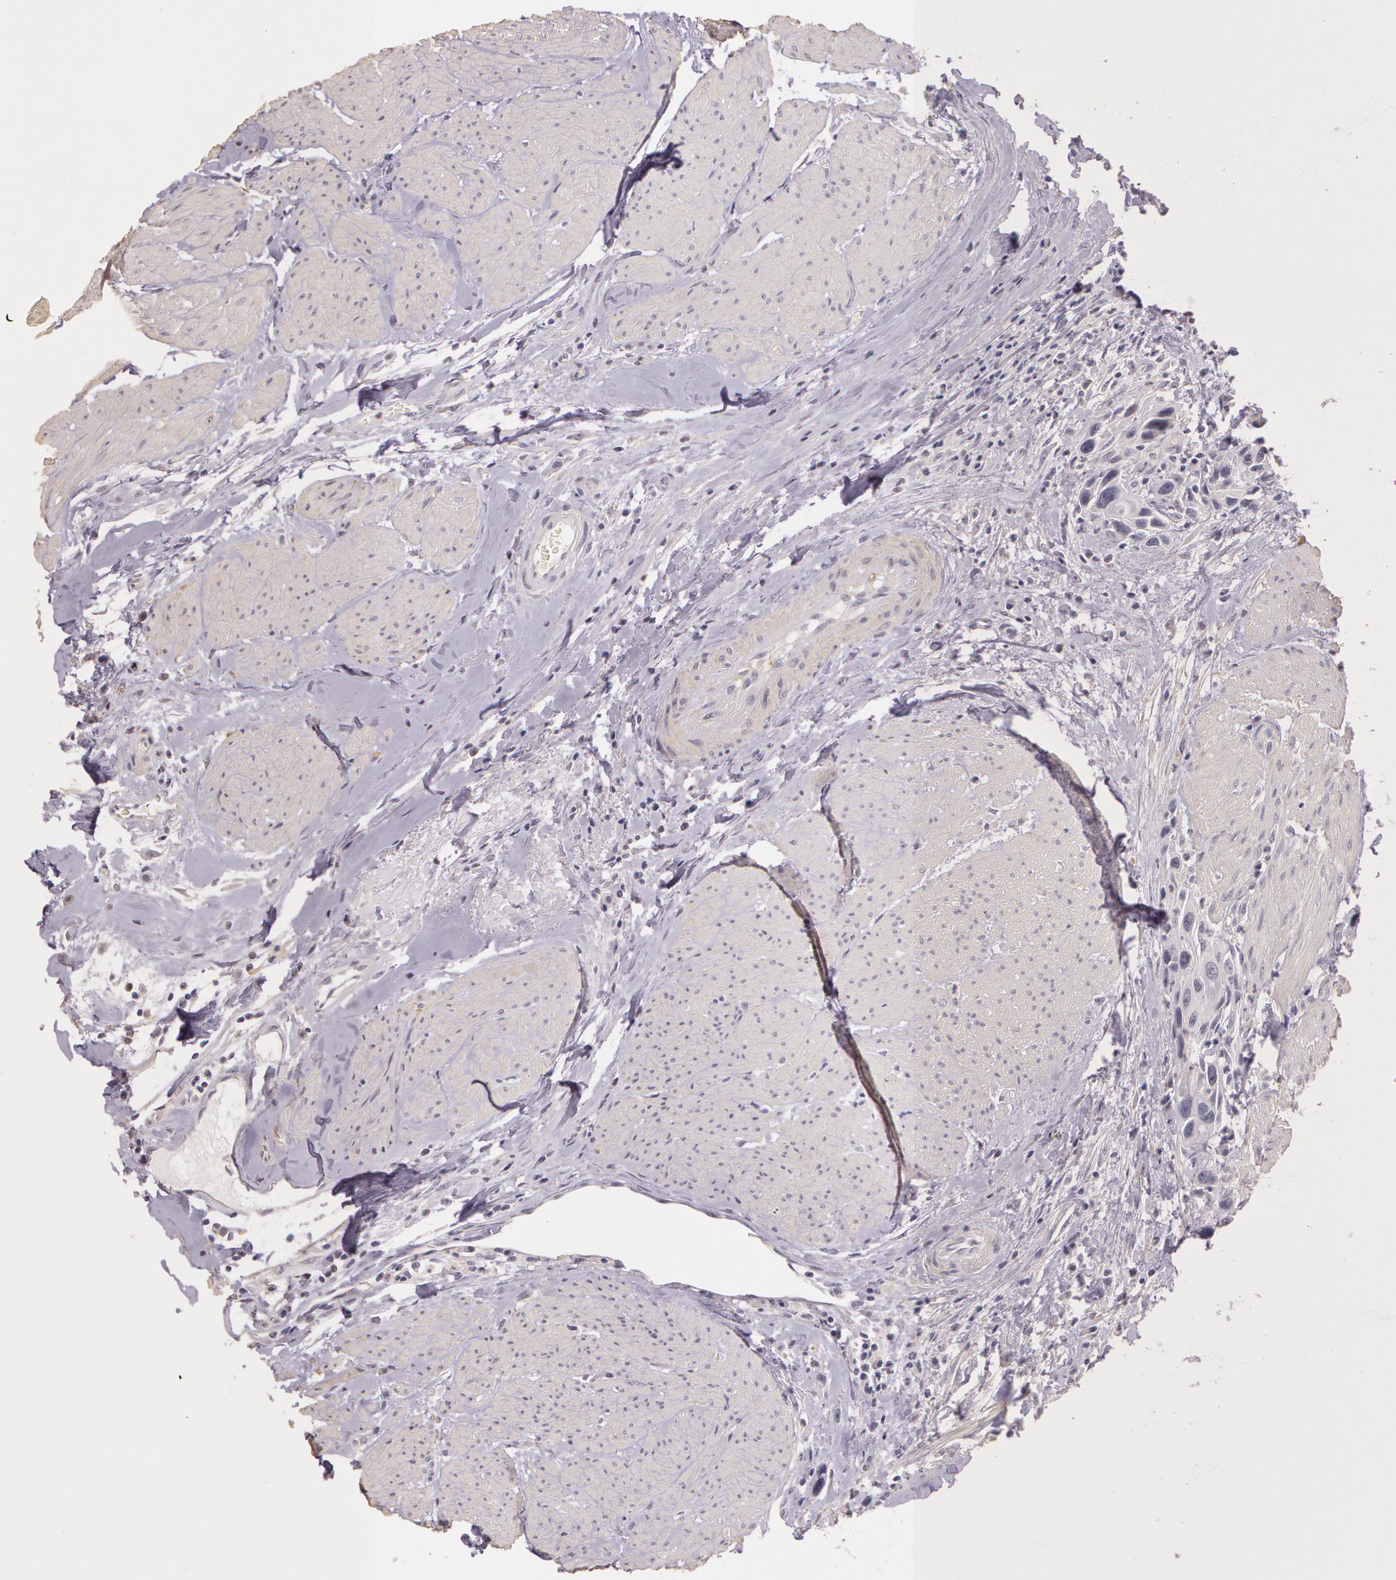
{"staining": {"intensity": "negative", "quantity": "none", "location": "none"}, "tissue": "urothelial cancer", "cell_type": "Tumor cells", "image_type": "cancer", "snomed": [{"axis": "morphology", "description": "Urothelial carcinoma, High grade"}, {"axis": "topography", "description": "Urinary bladder"}], "caption": "Immunohistochemistry histopathology image of high-grade urothelial carcinoma stained for a protein (brown), which shows no staining in tumor cells.", "gene": "G2E3", "patient": {"sex": "male", "age": 66}}